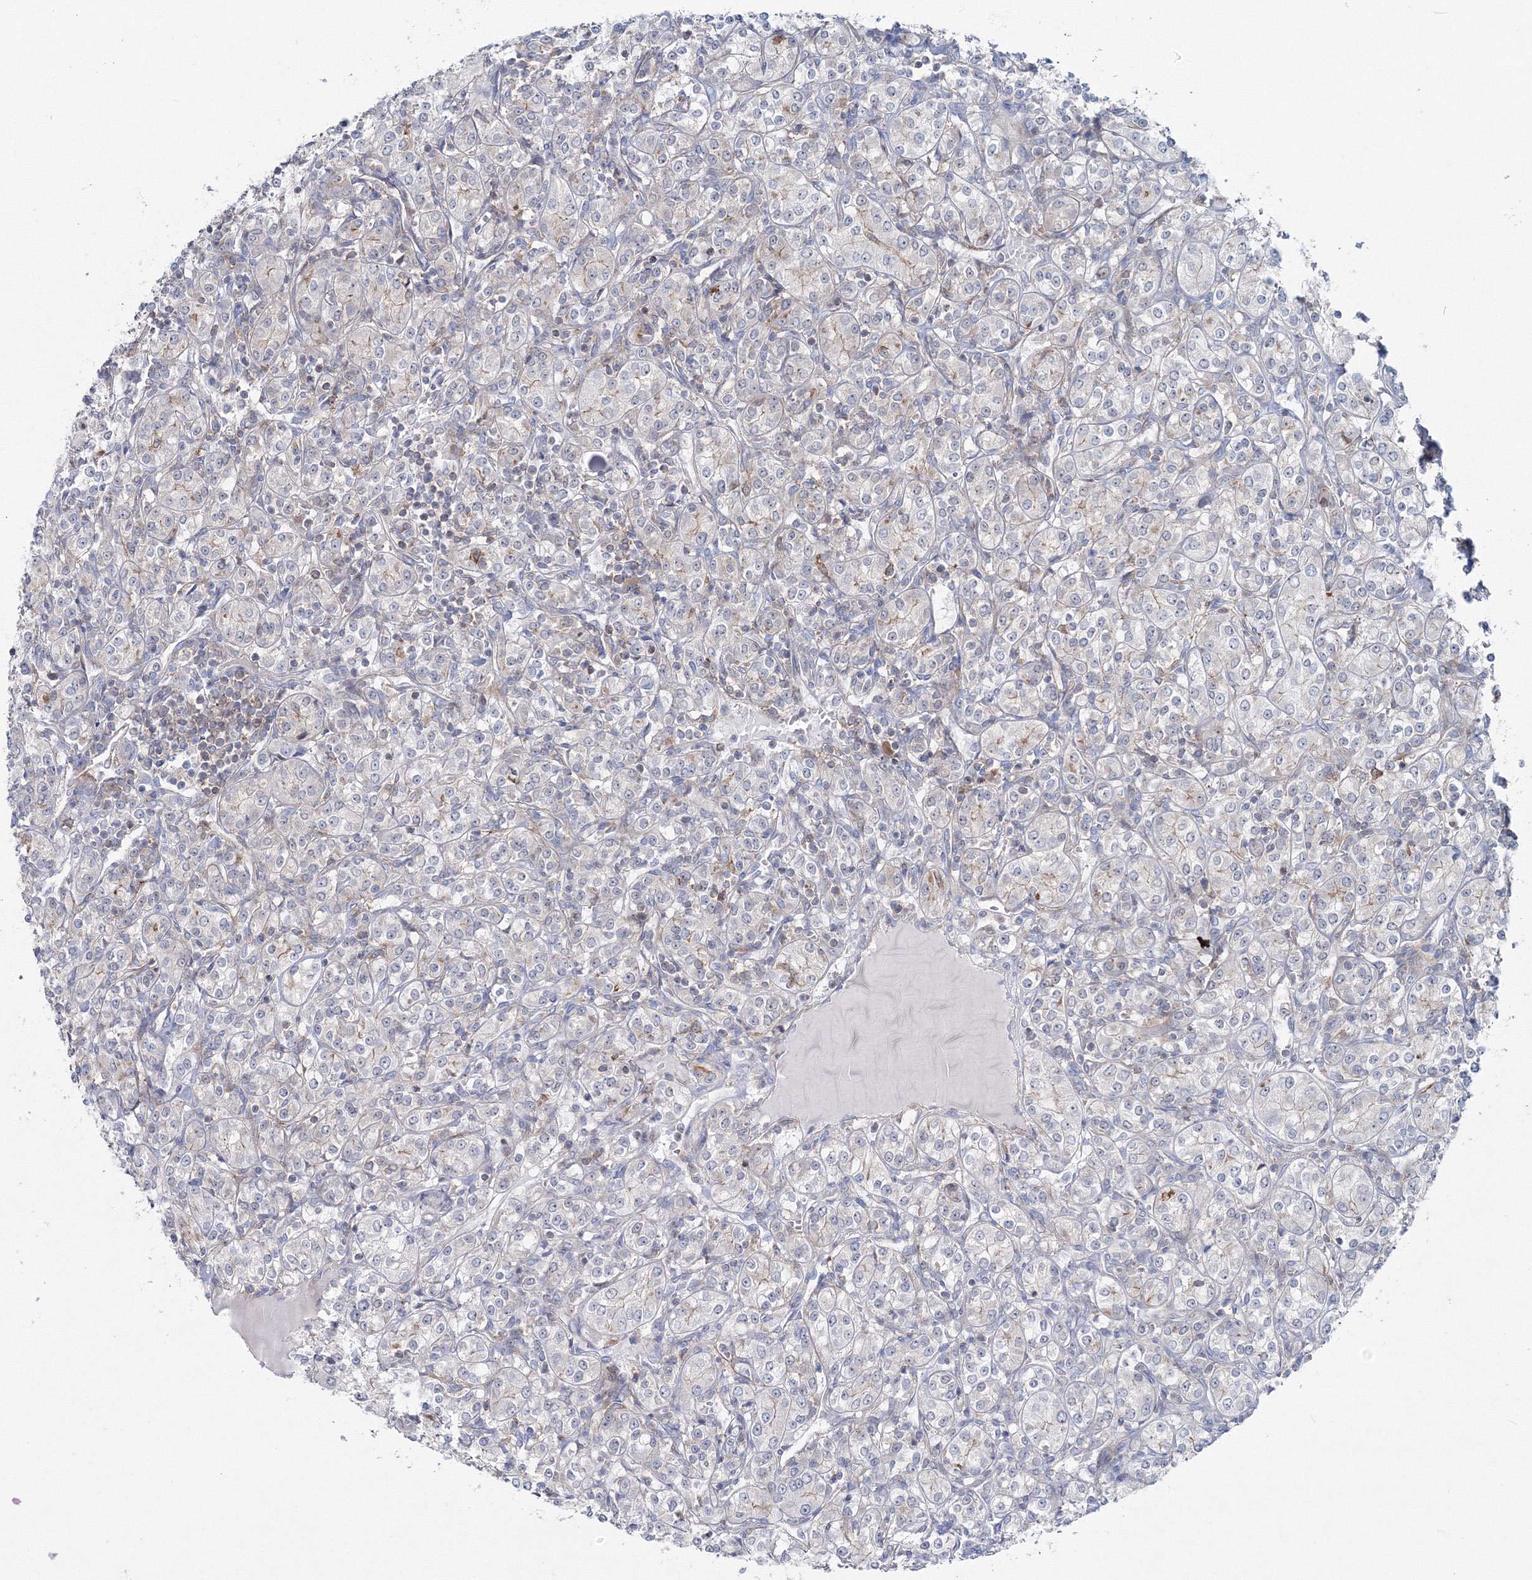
{"staining": {"intensity": "negative", "quantity": "none", "location": "none"}, "tissue": "renal cancer", "cell_type": "Tumor cells", "image_type": "cancer", "snomed": [{"axis": "morphology", "description": "Adenocarcinoma, NOS"}, {"axis": "topography", "description": "Kidney"}], "caption": "The photomicrograph displays no significant expression in tumor cells of renal adenocarcinoma.", "gene": "GGA2", "patient": {"sex": "male", "age": 77}}